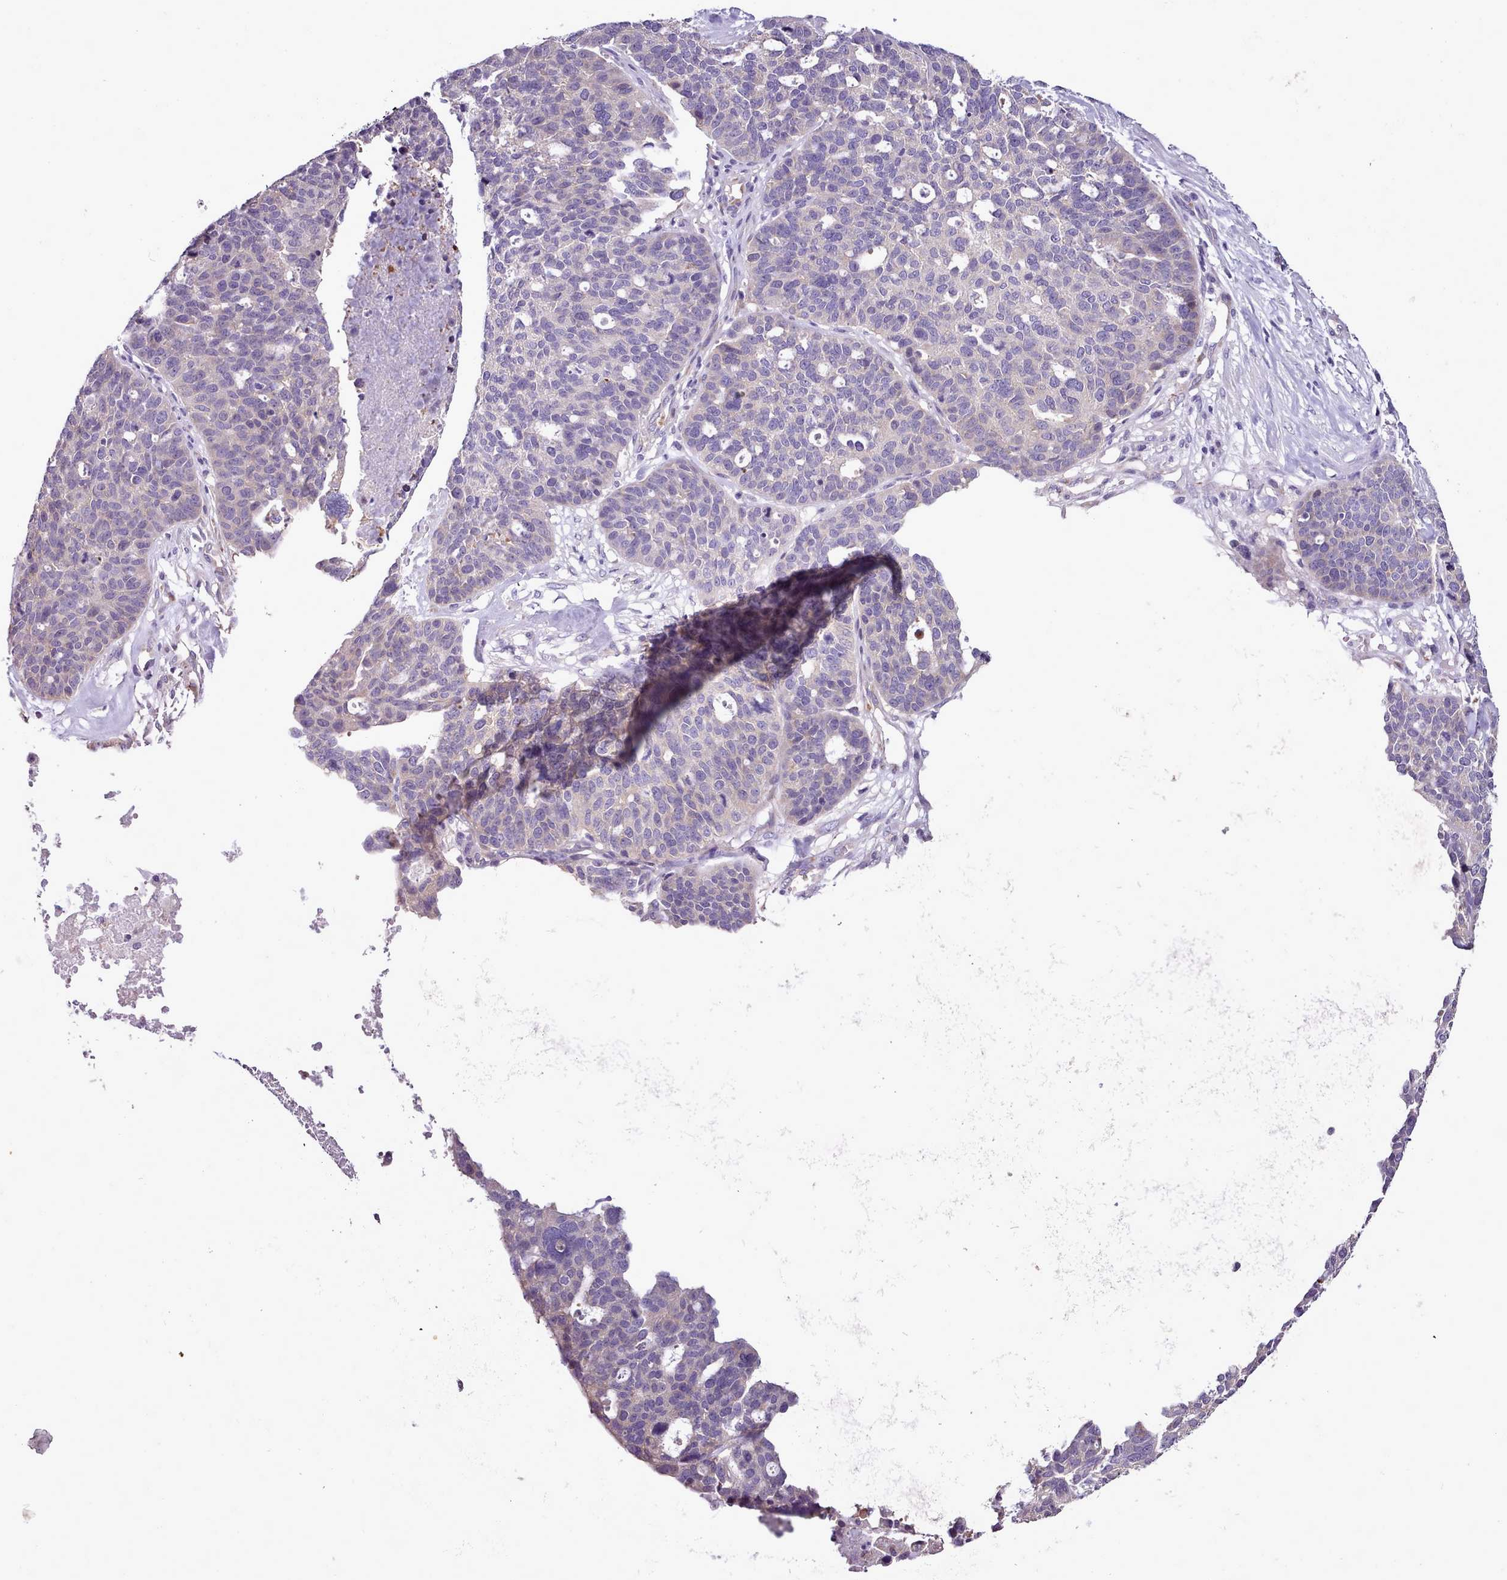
{"staining": {"intensity": "negative", "quantity": "none", "location": "none"}, "tissue": "ovarian cancer", "cell_type": "Tumor cells", "image_type": "cancer", "snomed": [{"axis": "morphology", "description": "Cystadenocarcinoma, serous, NOS"}, {"axis": "topography", "description": "Ovary"}], "caption": "Human ovarian serous cystadenocarcinoma stained for a protein using IHC reveals no expression in tumor cells.", "gene": "SETX", "patient": {"sex": "female", "age": 59}}